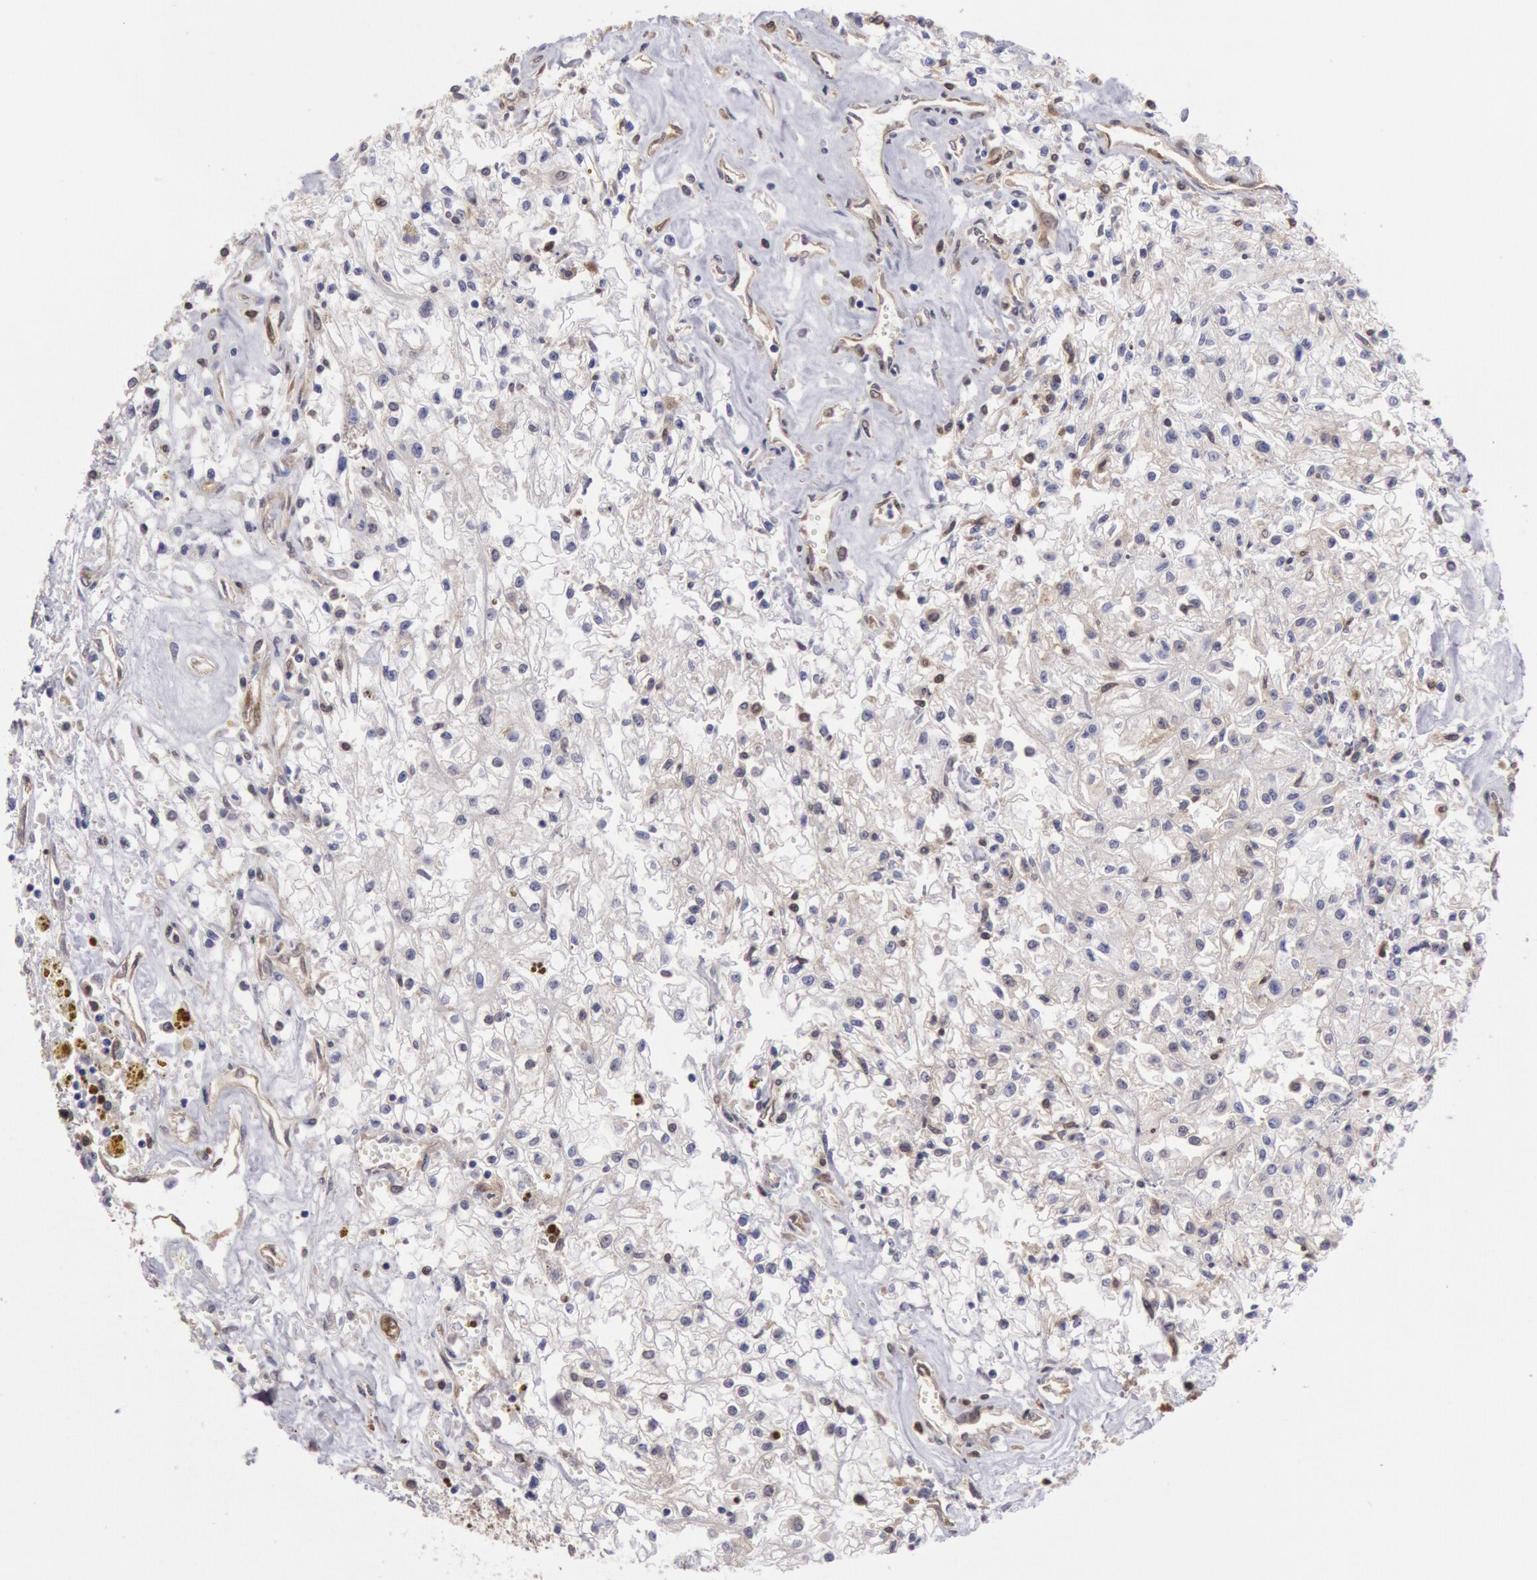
{"staining": {"intensity": "weak", "quantity": "25%-75%", "location": "cytoplasmic/membranous"}, "tissue": "renal cancer", "cell_type": "Tumor cells", "image_type": "cancer", "snomed": [{"axis": "morphology", "description": "Adenocarcinoma, NOS"}, {"axis": "topography", "description": "Kidney"}], "caption": "Immunohistochemical staining of human renal cancer (adenocarcinoma) shows low levels of weak cytoplasmic/membranous protein staining in about 25%-75% of tumor cells. (Brightfield microscopy of DAB IHC at high magnification).", "gene": "CCDC50", "patient": {"sex": "male", "age": 78}}